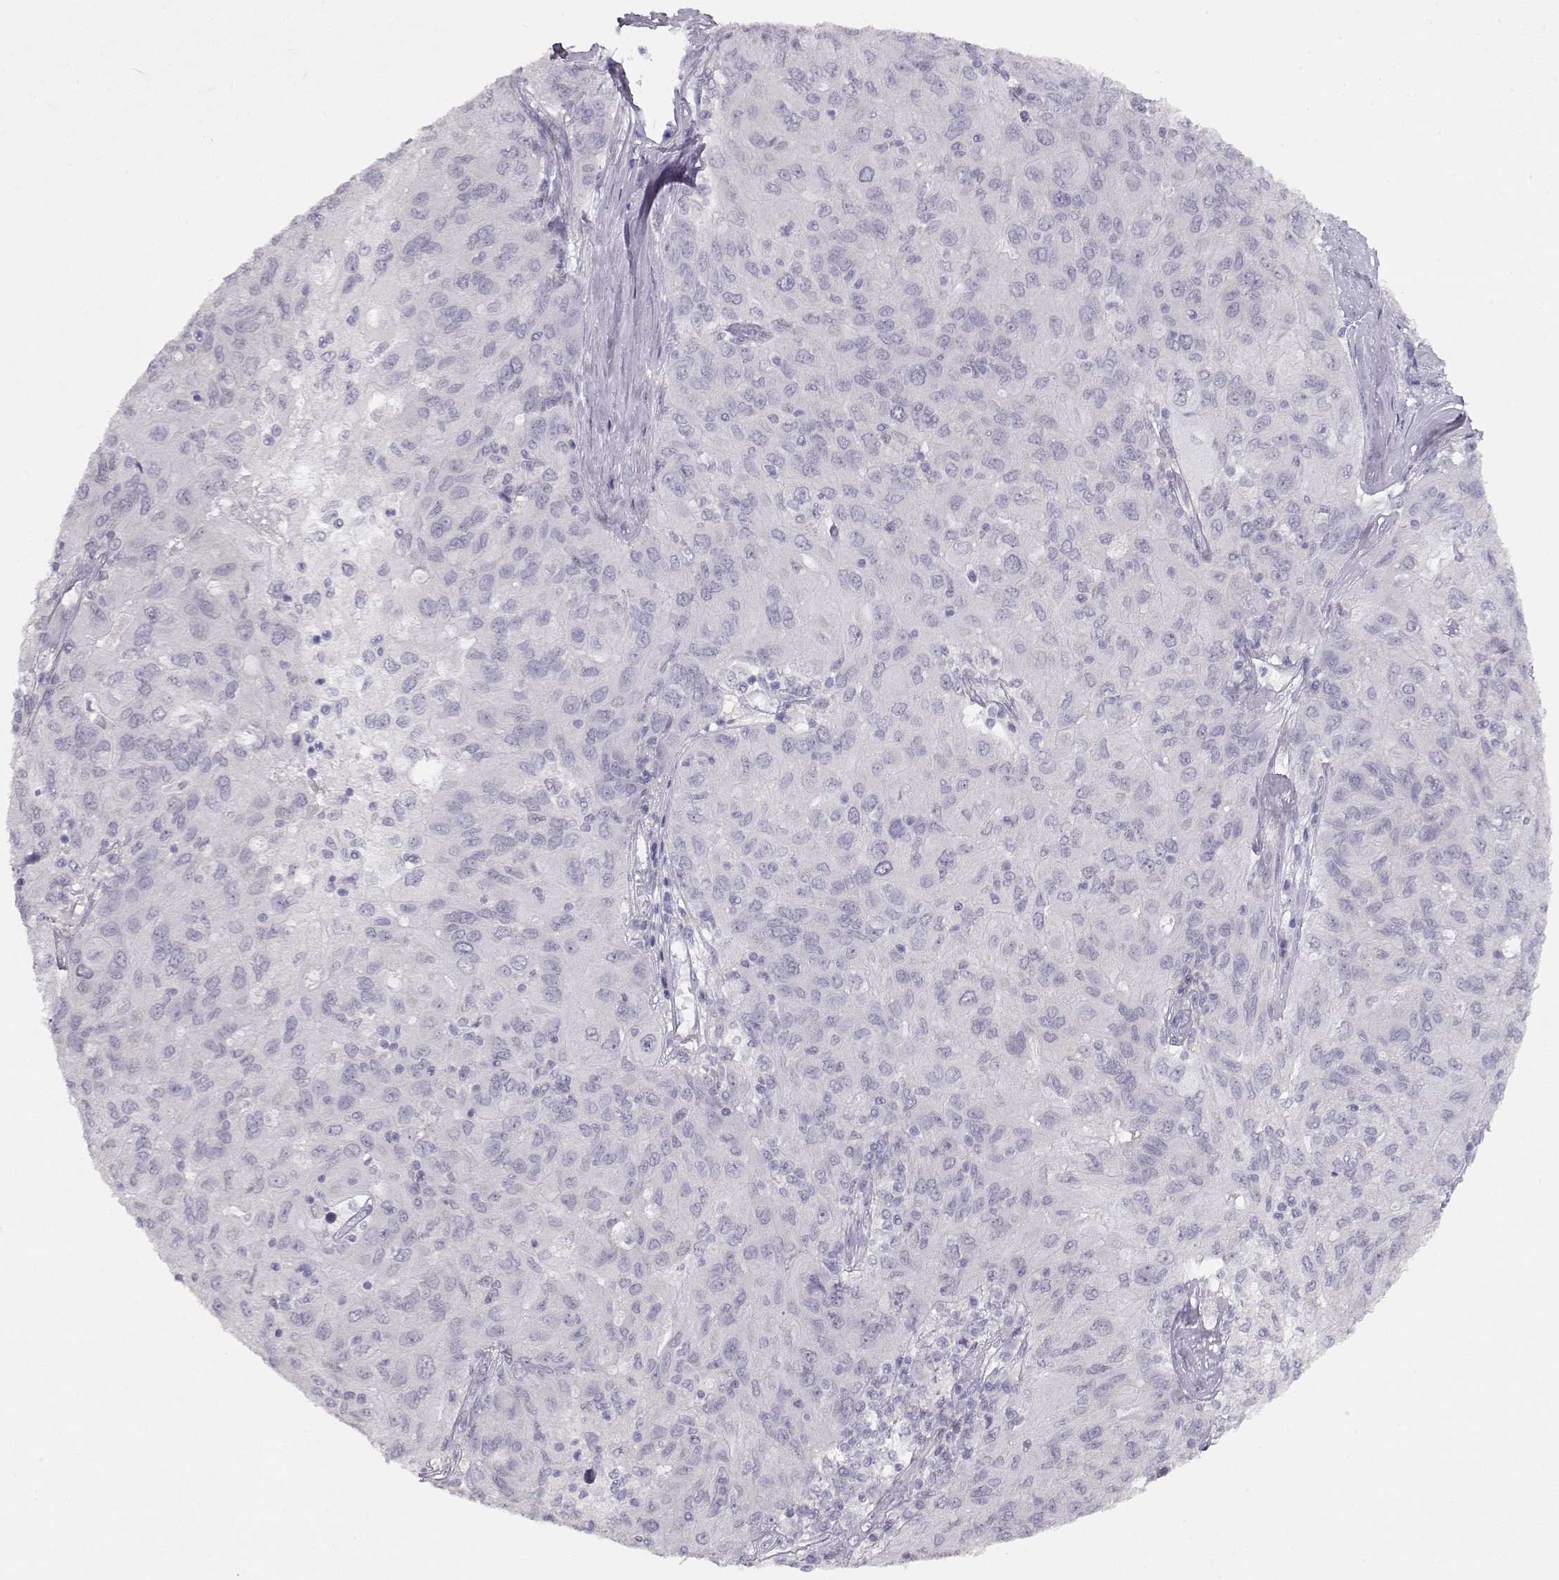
{"staining": {"intensity": "negative", "quantity": "none", "location": "none"}, "tissue": "ovarian cancer", "cell_type": "Tumor cells", "image_type": "cancer", "snomed": [{"axis": "morphology", "description": "Carcinoma, endometroid"}, {"axis": "topography", "description": "Ovary"}], "caption": "Immunohistochemistry photomicrograph of neoplastic tissue: ovarian cancer stained with DAB displays no significant protein staining in tumor cells.", "gene": "IMPG1", "patient": {"sex": "female", "age": 50}}